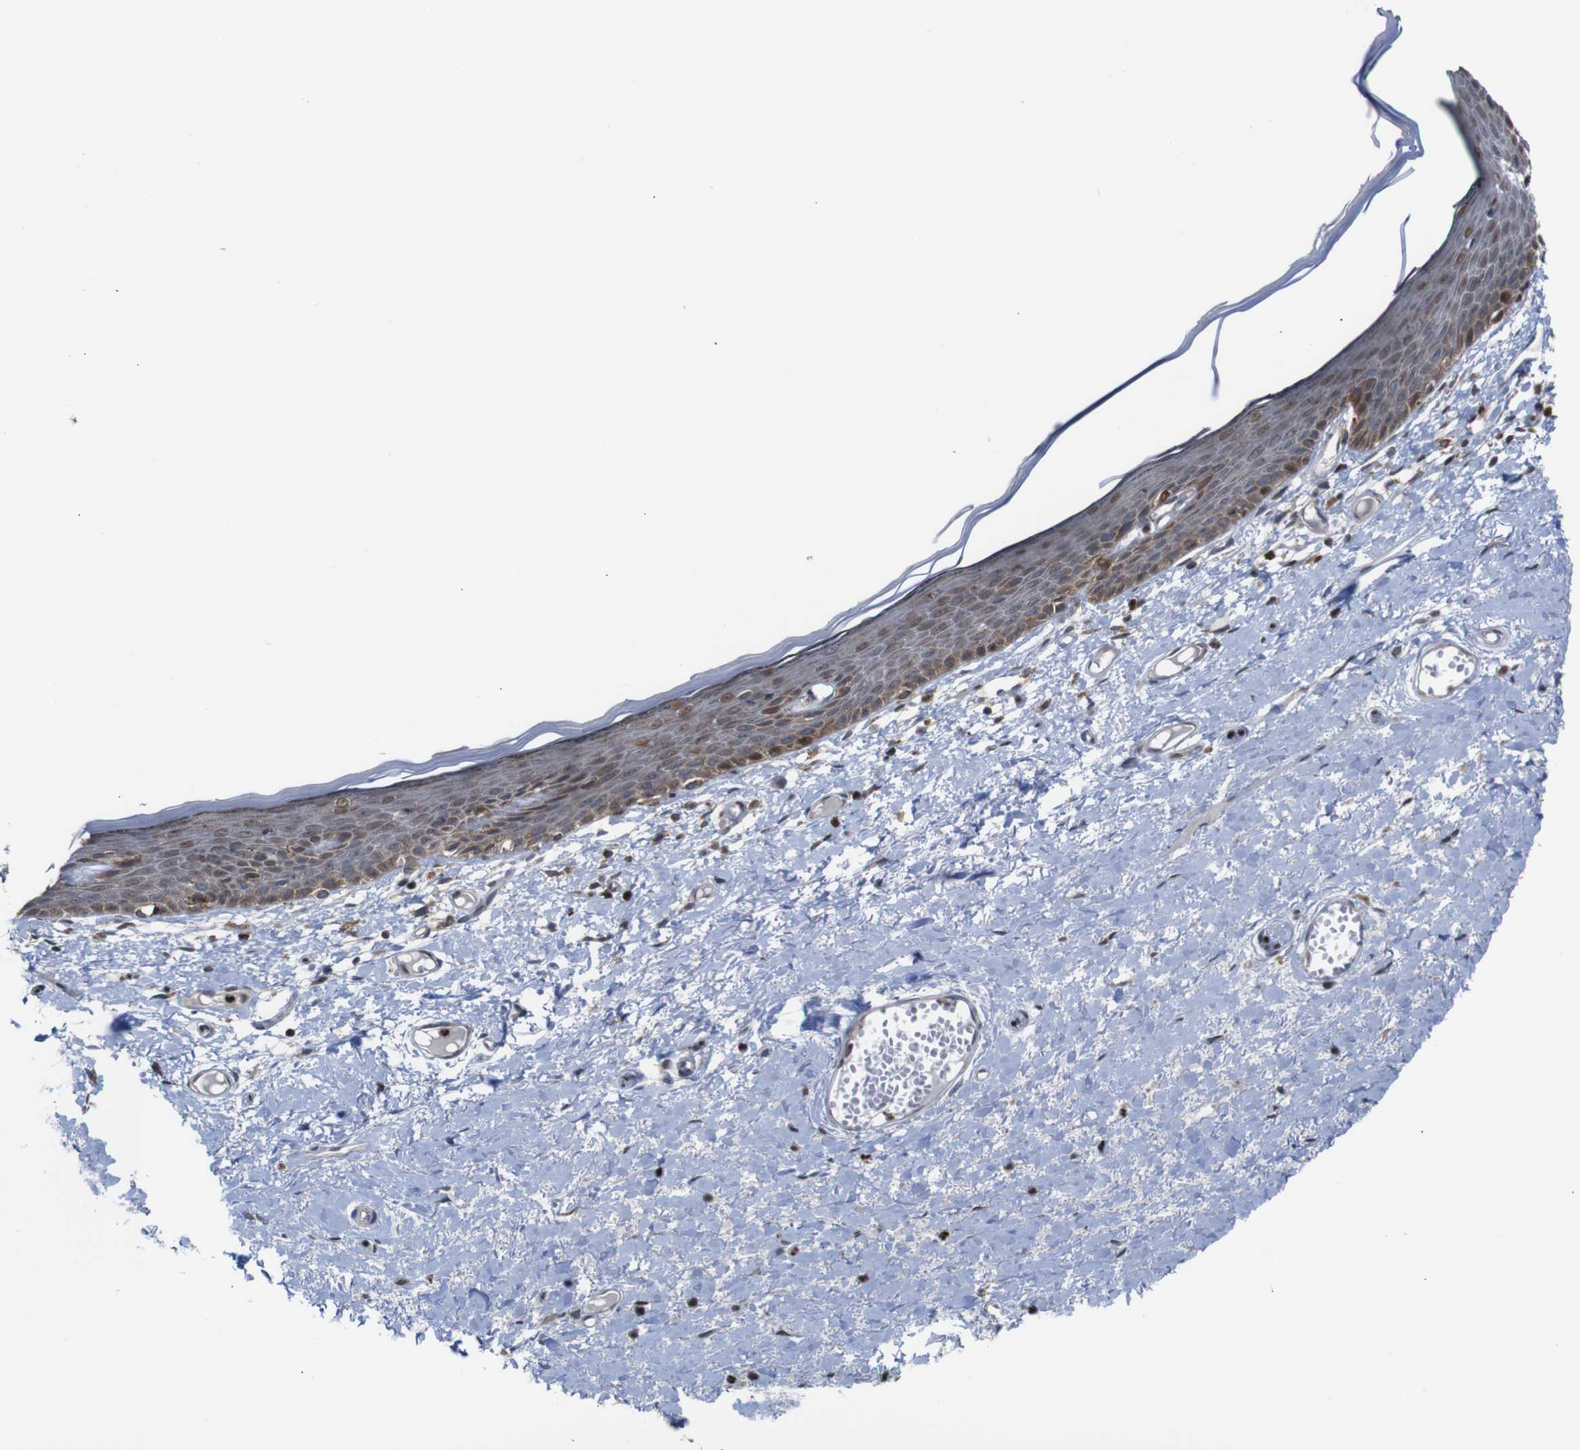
{"staining": {"intensity": "moderate", "quantity": "25%-75%", "location": "cytoplasmic/membranous"}, "tissue": "skin", "cell_type": "Epidermal cells", "image_type": "normal", "snomed": [{"axis": "morphology", "description": "Normal tissue, NOS"}, {"axis": "topography", "description": "Vulva"}], "caption": "Immunohistochemistry (IHC) histopathology image of normal skin stained for a protein (brown), which shows medium levels of moderate cytoplasmic/membranous expression in about 25%-75% of epidermal cells.", "gene": "PTPN1", "patient": {"sex": "female", "age": 54}}